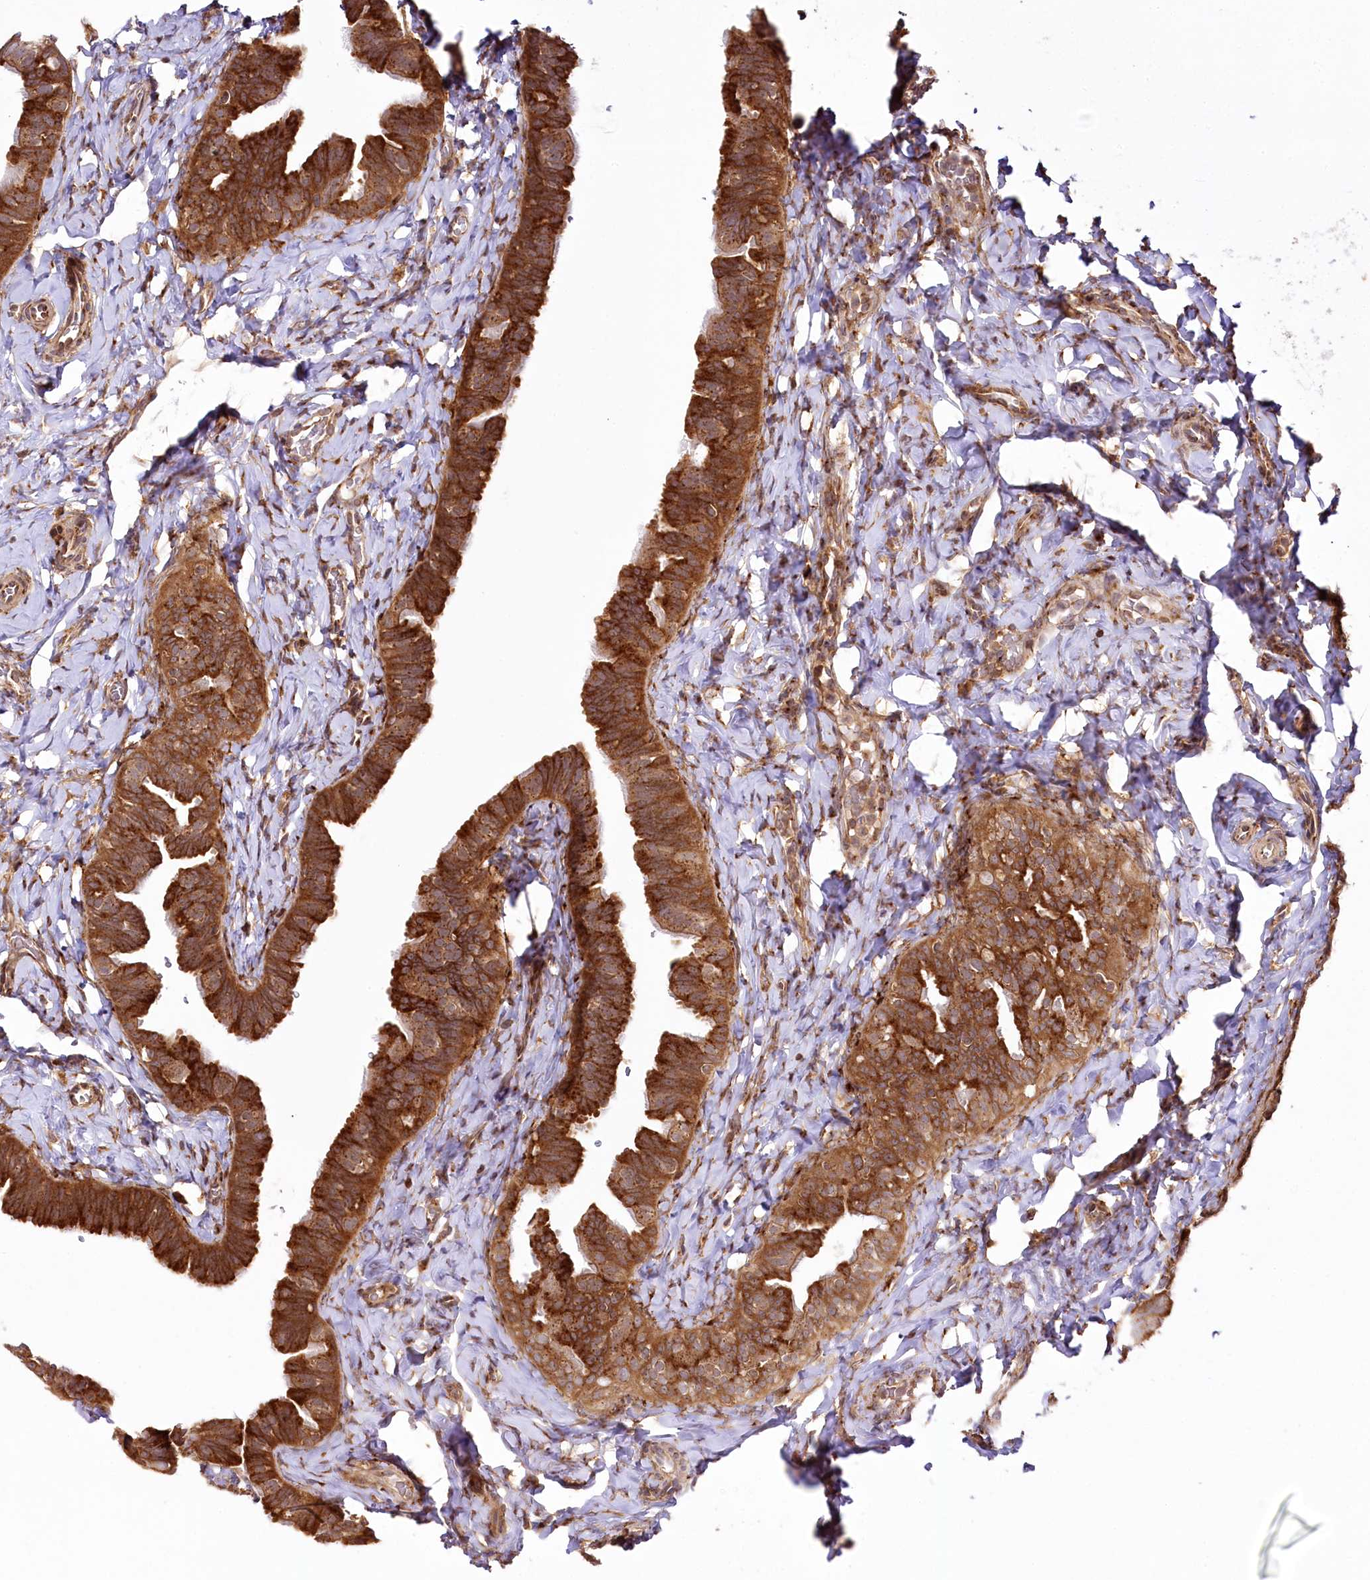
{"staining": {"intensity": "strong", "quantity": ">75%", "location": "cytoplasmic/membranous"}, "tissue": "fallopian tube", "cell_type": "Glandular cells", "image_type": "normal", "snomed": [{"axis": "morphology", "description": "Normal tissue, NOS"}, {"axis": "topography", "description": "Fallopian tube"}], "caption": "Immunohistochemistry histopathology image of unremarkable fallopian tube: fallopian tube stained using immunohistochemistry (IHC) reveals high levels of strong protein expression localized specifically in the cytoplasmic/membranous of glandular cells, appearing as a cytoplasmic/membranous brown color.", "gene": "COPG1", "patient": {"sex": "female", "age": 39}}